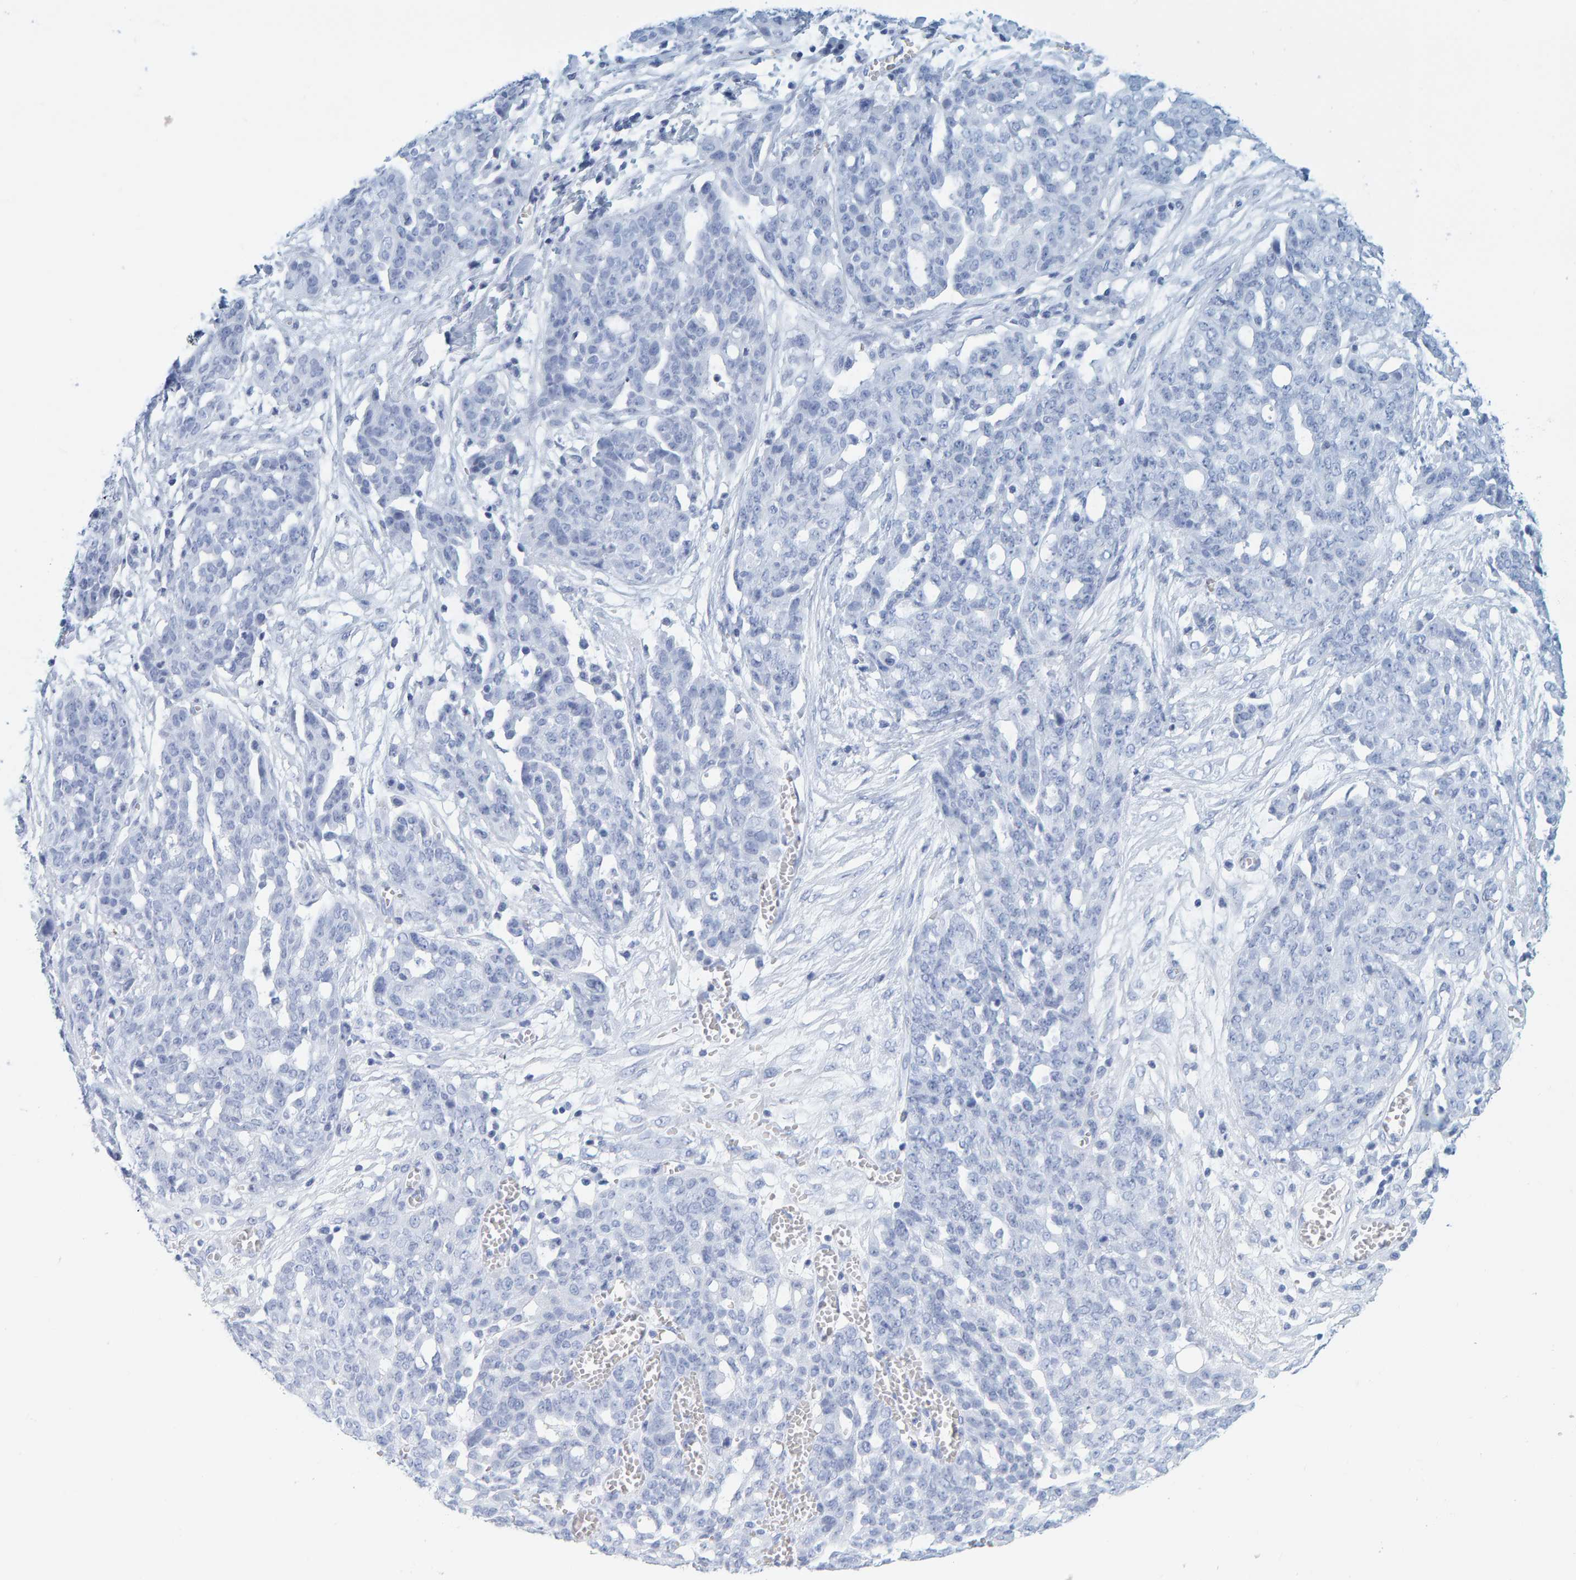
{"staining": {"intensity": "negative", "quantity": "none", "location": "none"}, "tissue": "ovarian cancer", "cell_type": "Tumor cells", "image_type": "cancer", "snomed": [{"axis": "morphology", "description": "Cystadenocarcinoma, serous, NOS"}, {"axis": "topography", "description": "Soft tissue"}, {"axis": "topography", "description": "Ovary"}], "caption": "IHC of ovarian cancer (serous cystadenocarcinoma) reveals no staining in tumor cells.", "gene": "SFTPC", "patient": {"sex": "female", "age": 57}}